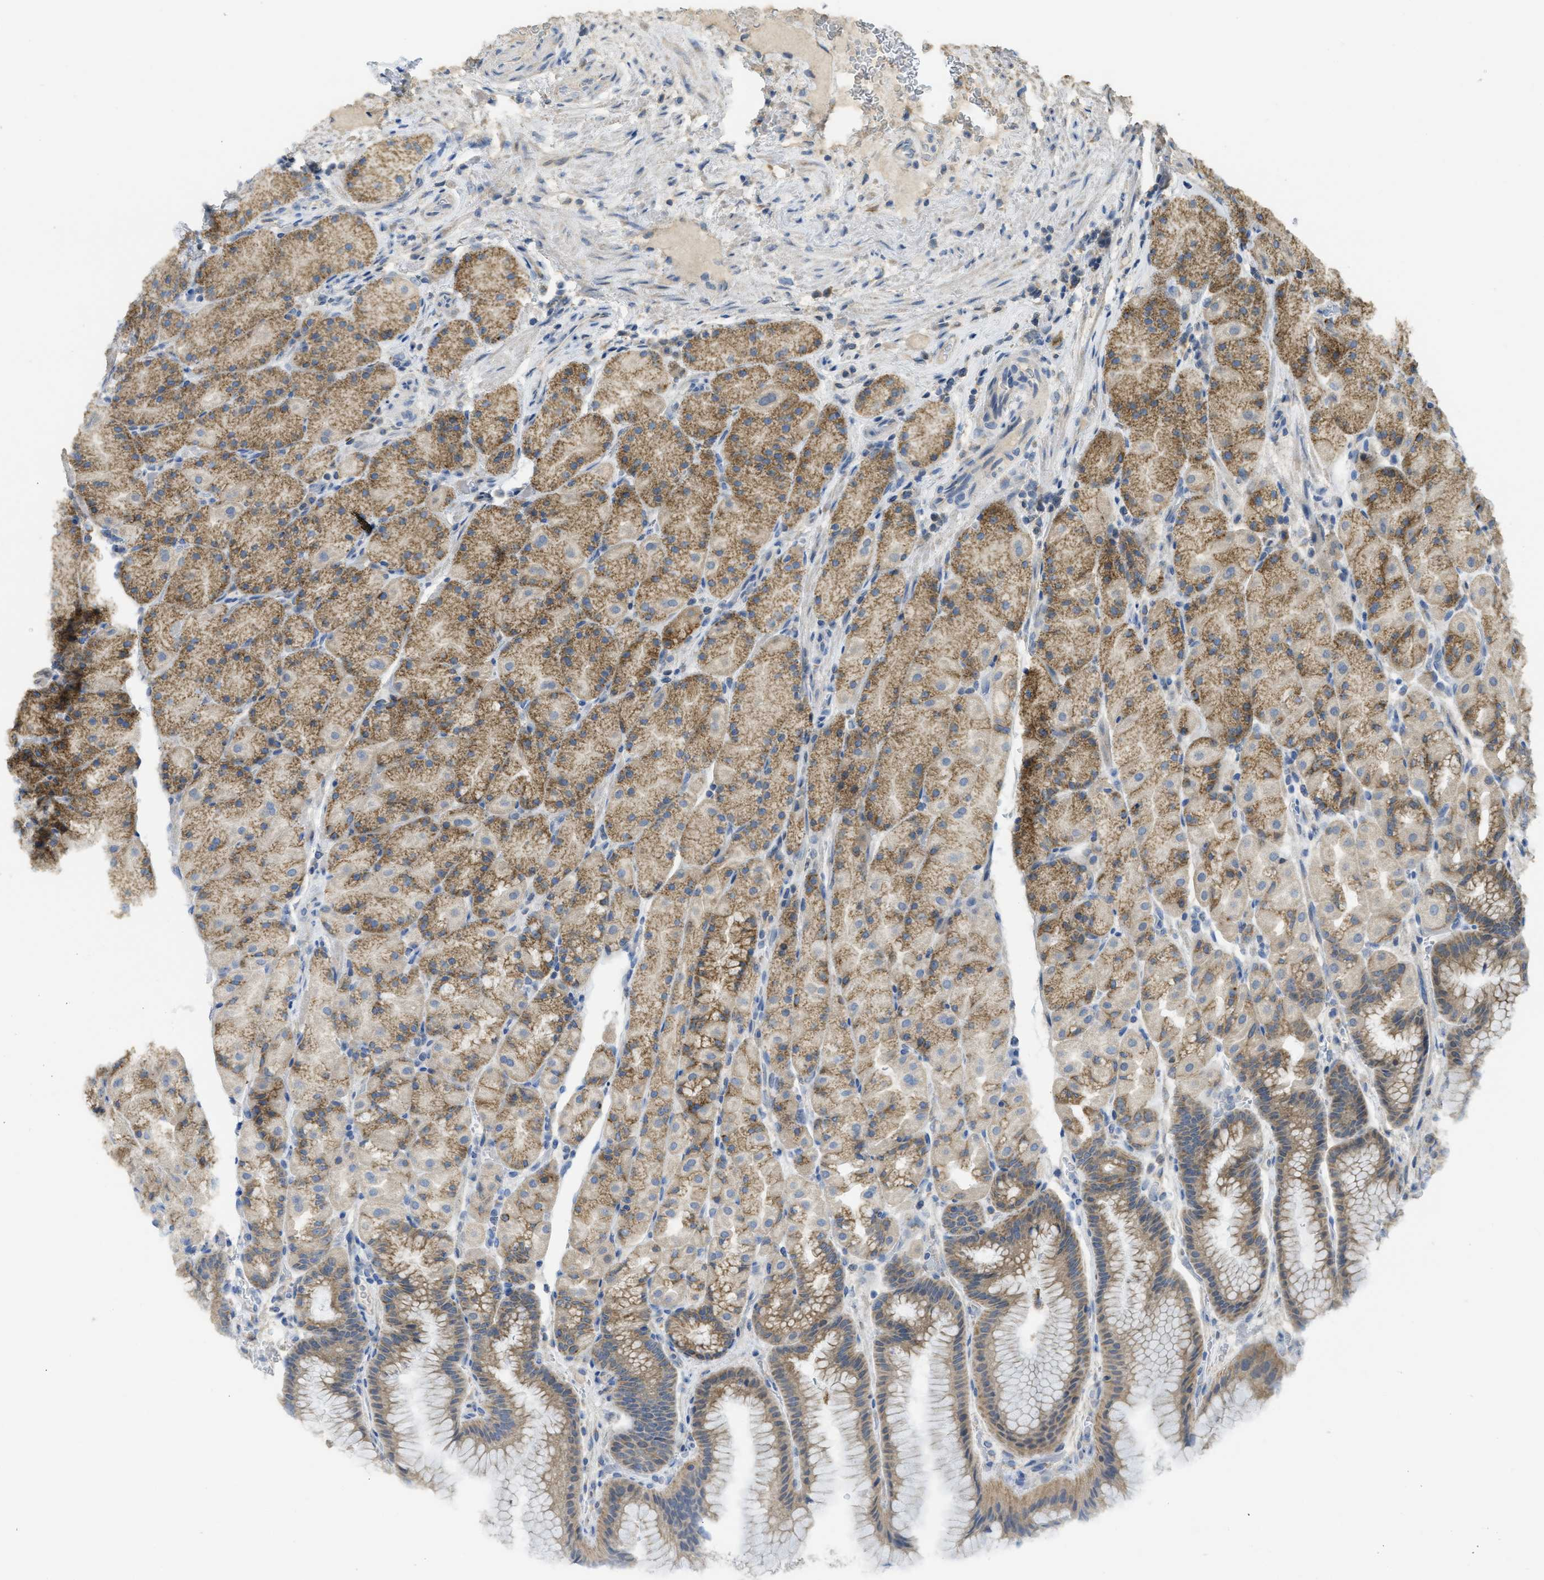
{"staining": {"intensity": "moderate", "quantity": "25%-75%", "location": "cytoplasmic/membranous"}, "tissue": "stomach", "cell_type": "Glandular cells", "image_type": "normal", "snomed": [{"axis": "morphology", "description": "Normal tissue, NOS"}, {"axis": "morphology", "description": "Carcinoid, malignant, NOS"}, {"axis": "topography", "description": "Stomach, upper"}], "caption": "Brown immunohistochemical staining in benign stomach reveals moderate cytoplasmic/membranous staining in approximately 25%-75% of glandular cells.", "gene": "SFXN2", "patient": {"sex": "male", "age": 39}}